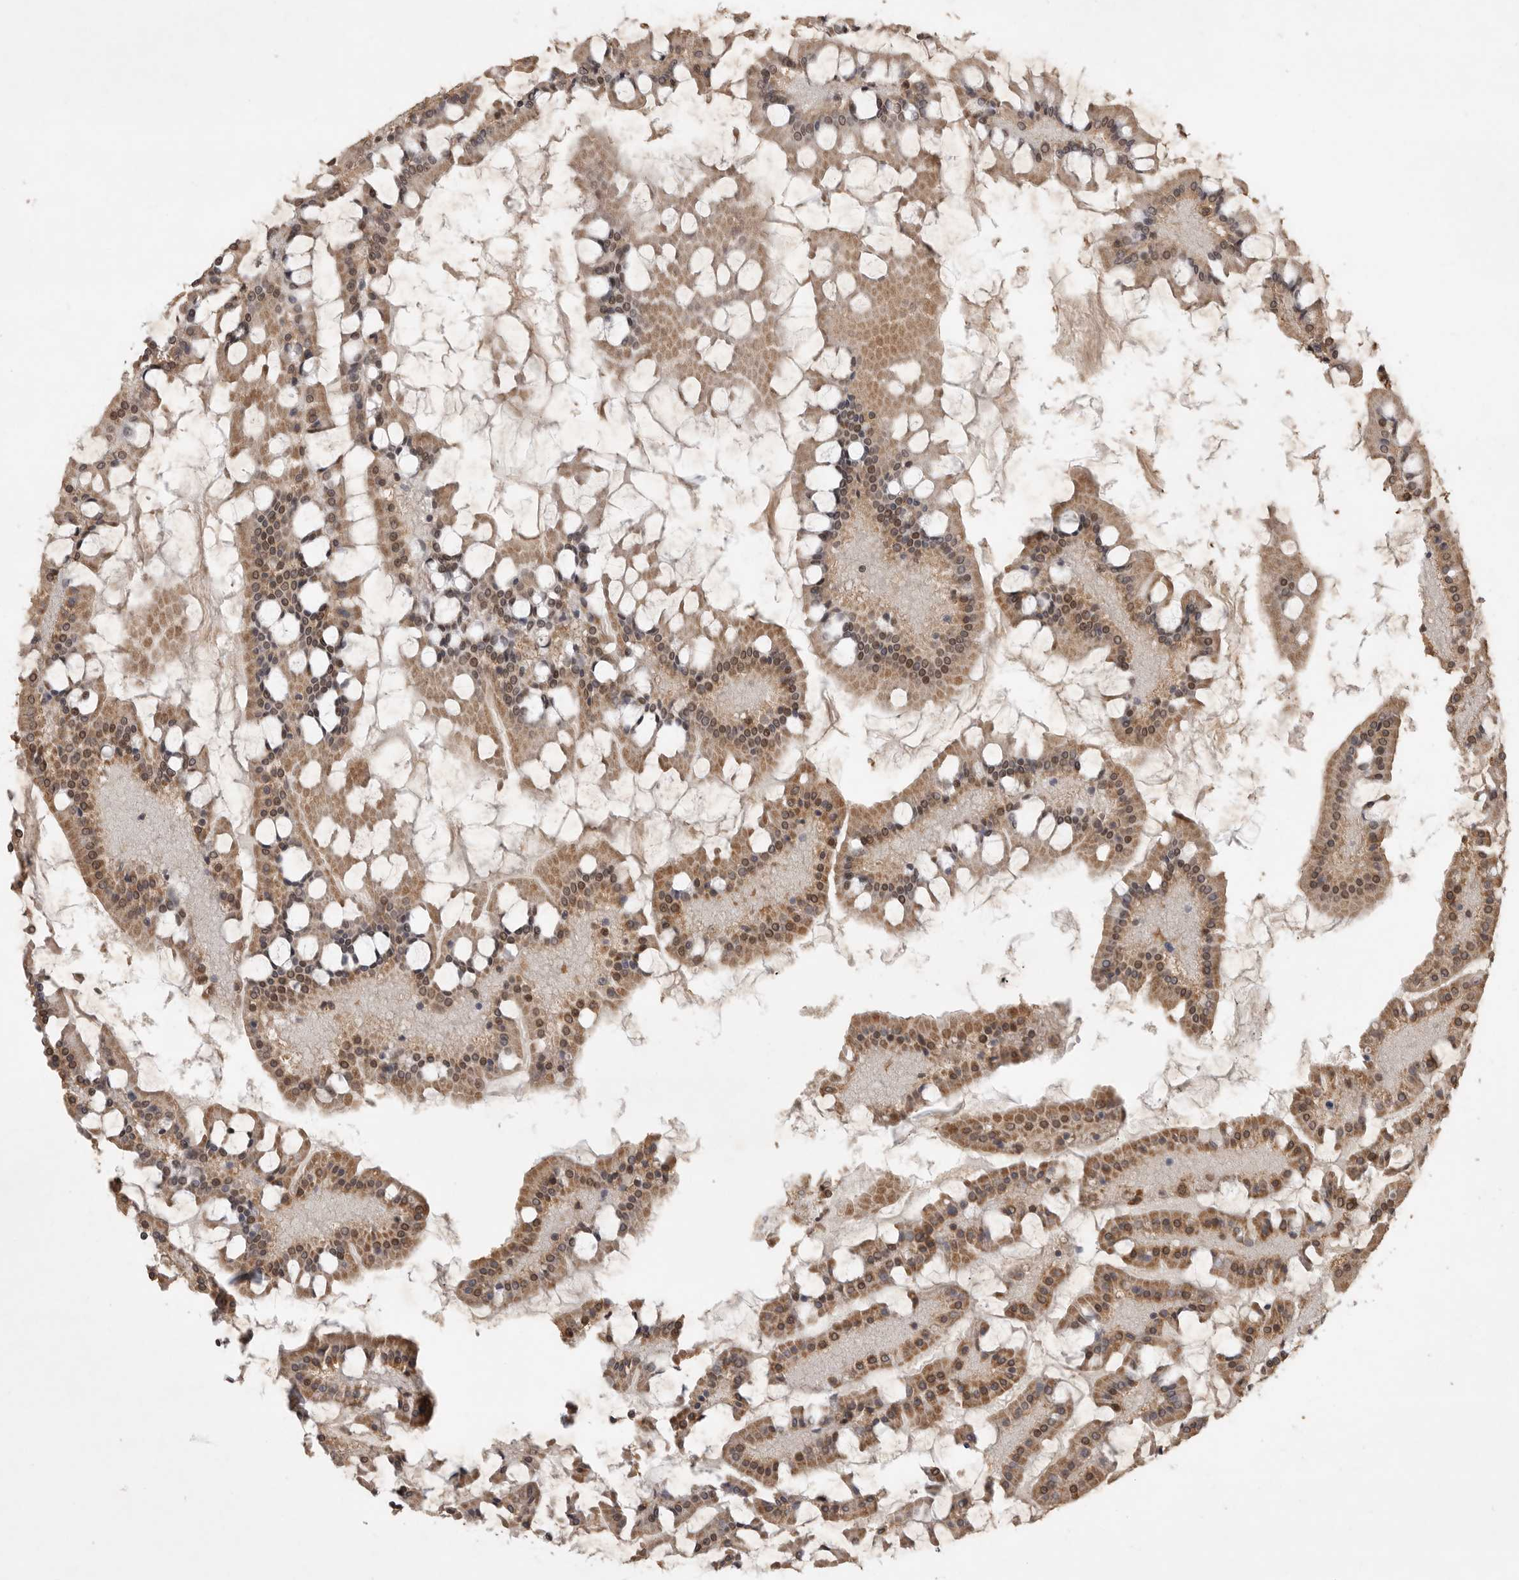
{"staining": {"intensity": "moderate", "quantity": ">75%", "location": "cytoplasmic/membranous,nuclear"}, "tissue": "small intestine", "cell_type": "Glandular cells", "image_type": "normal", "snomed": [{"axis": "morphology", "description": "Normal tissue, NOS"}, {"axis": "topography", "description": "Small intestine"}], "caption": "An image of small intestine stained for a protein exhibits moderate cytoplasmic/membranous,nuclear brown staining in glandular cells. (brown staining indicates protein expression, while blue staining denotes nuclei).", "gene": "CBLL1", "patient": {"sex": "male", "age": 41}}